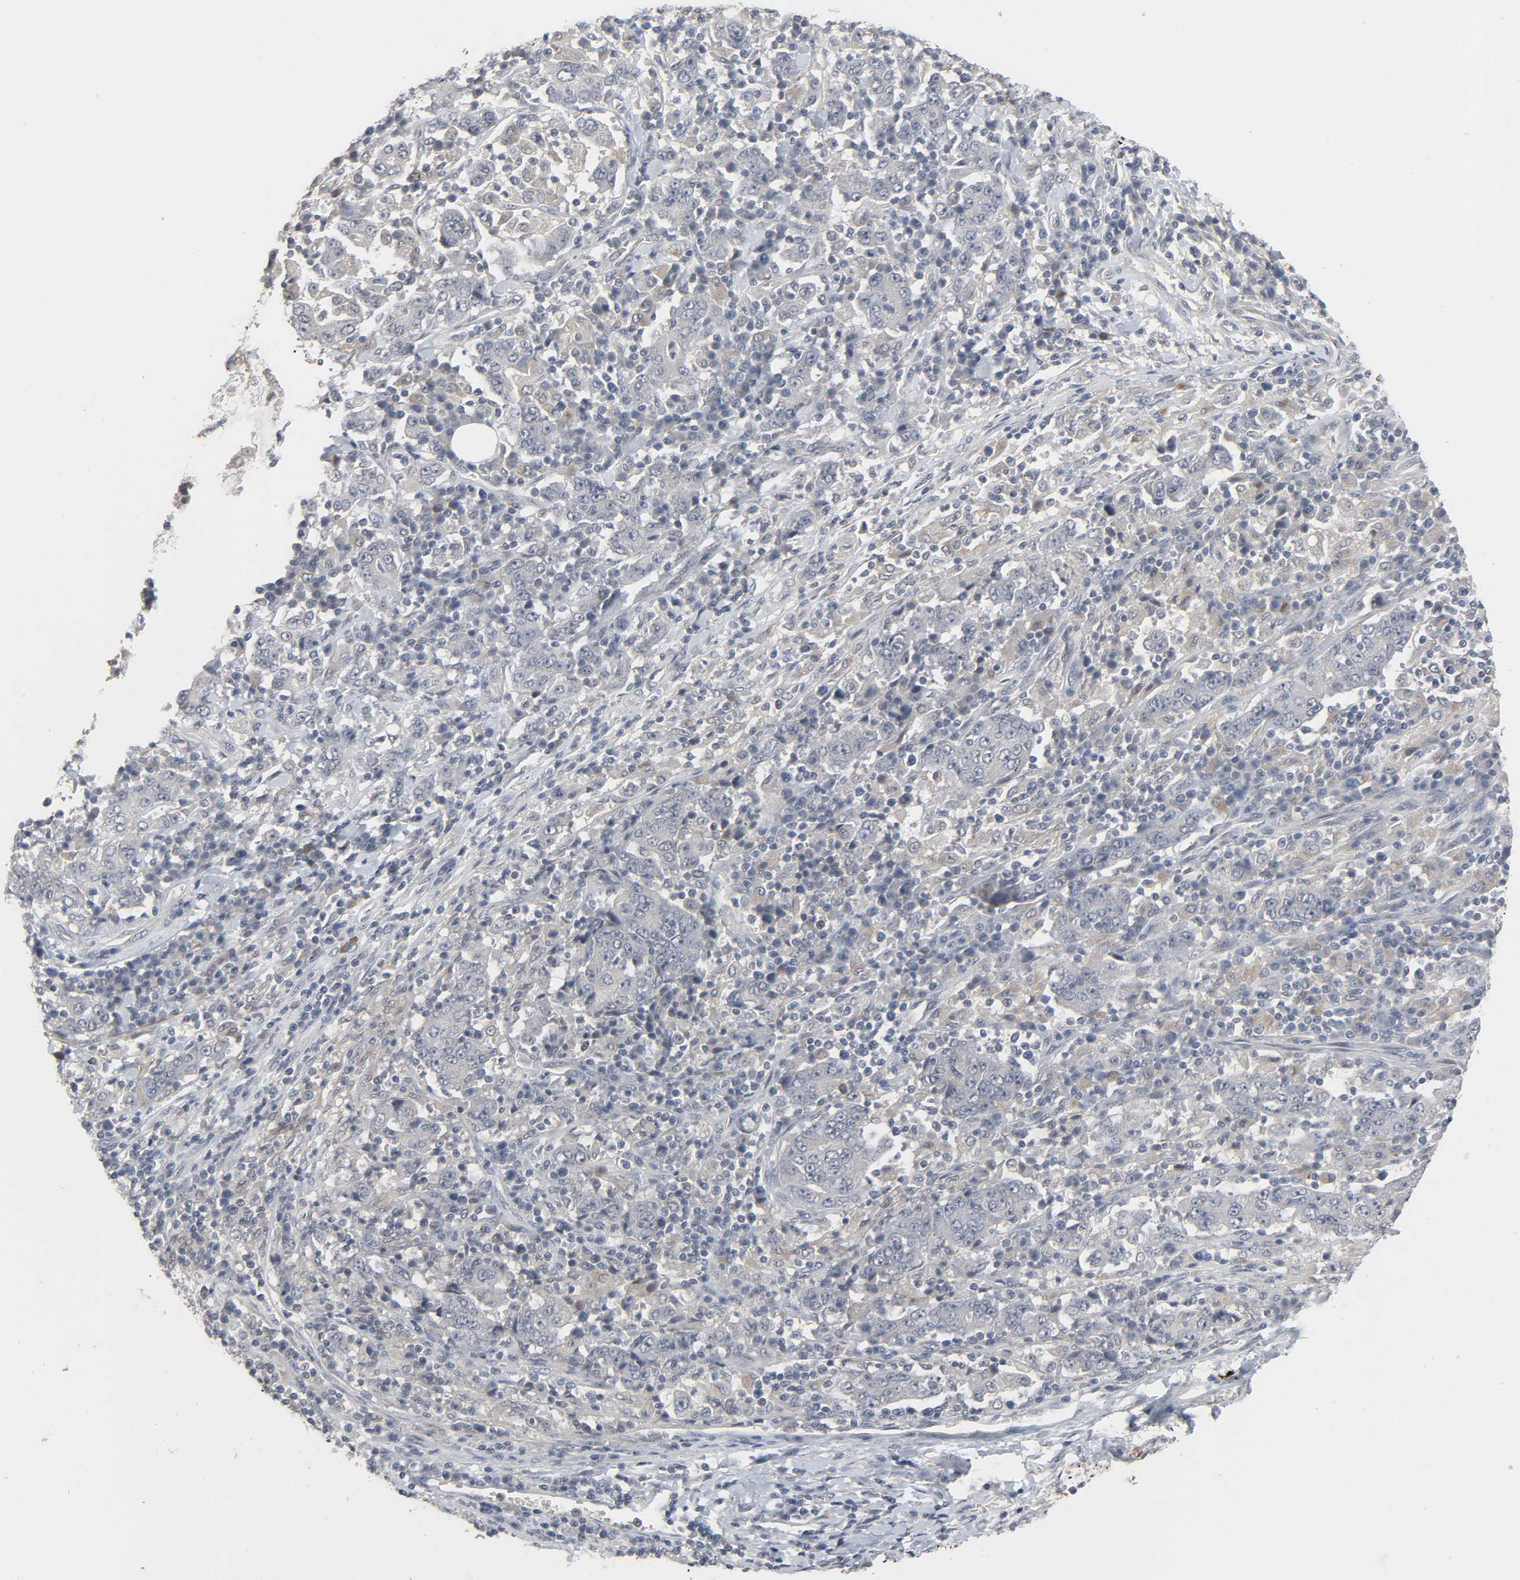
{"staining": {"intensity": "negative", "quantity": "none", "location": "none"}, "tissue": "stomach cancer", "cell_type": "Tumor cells", "image_type": "cancer", "snomed": [{"axis": "morphology", "description": "Normal tissue, NOS"}, {"axis": "morphology", "description": "Adenocarcinoma, NOS"}, {"axis": "topography", "description": "Stomach, upper"}, {"axis": "topography", "description": "Stomach"}], "caption": "Immunohistochemistry photomicrograph of neoplastic tissue: stomach cancer (adenocarcinoma) stained with DAB reveals no significant protein positivity in tumor cells.", "gene": "ZNF222", "patient": {"sex": "male", "age": 59}}